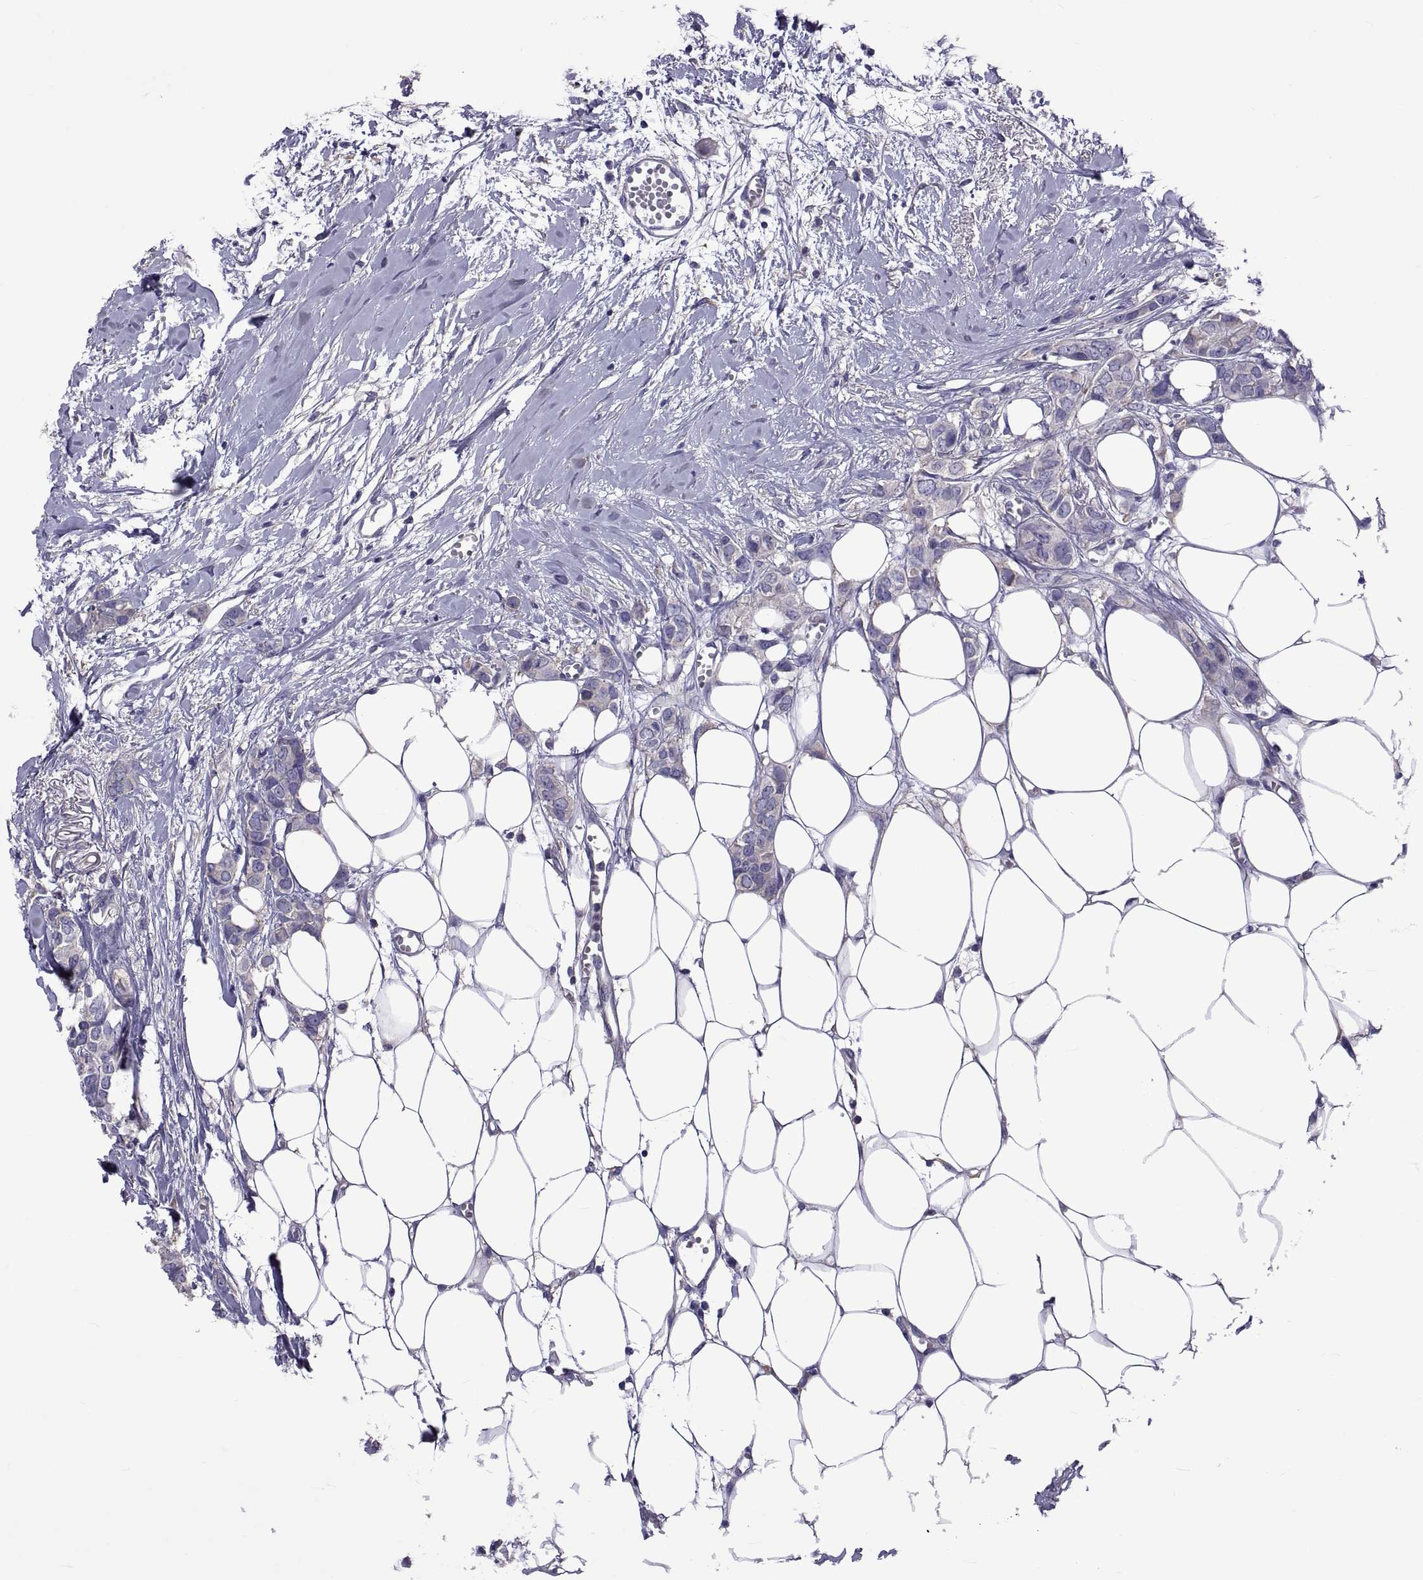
{"staining": {"intensity": "negative", "quantity": "none", "location": "none"}, "tissue": "breast cancer", "cell_type": "Tumor cells", "image_type": "cancer", "snomed": [{"axis": "morphology", "description": "Duct carcinoma"}, {"axis": "topography", "description": "Breast"}], "caption": "The image exhibits no significant staining in tumor cells of breast cancer (intraductal carcinoma).", "gene": "TMC3", "patient": {"sex": "female", "age": 85}}